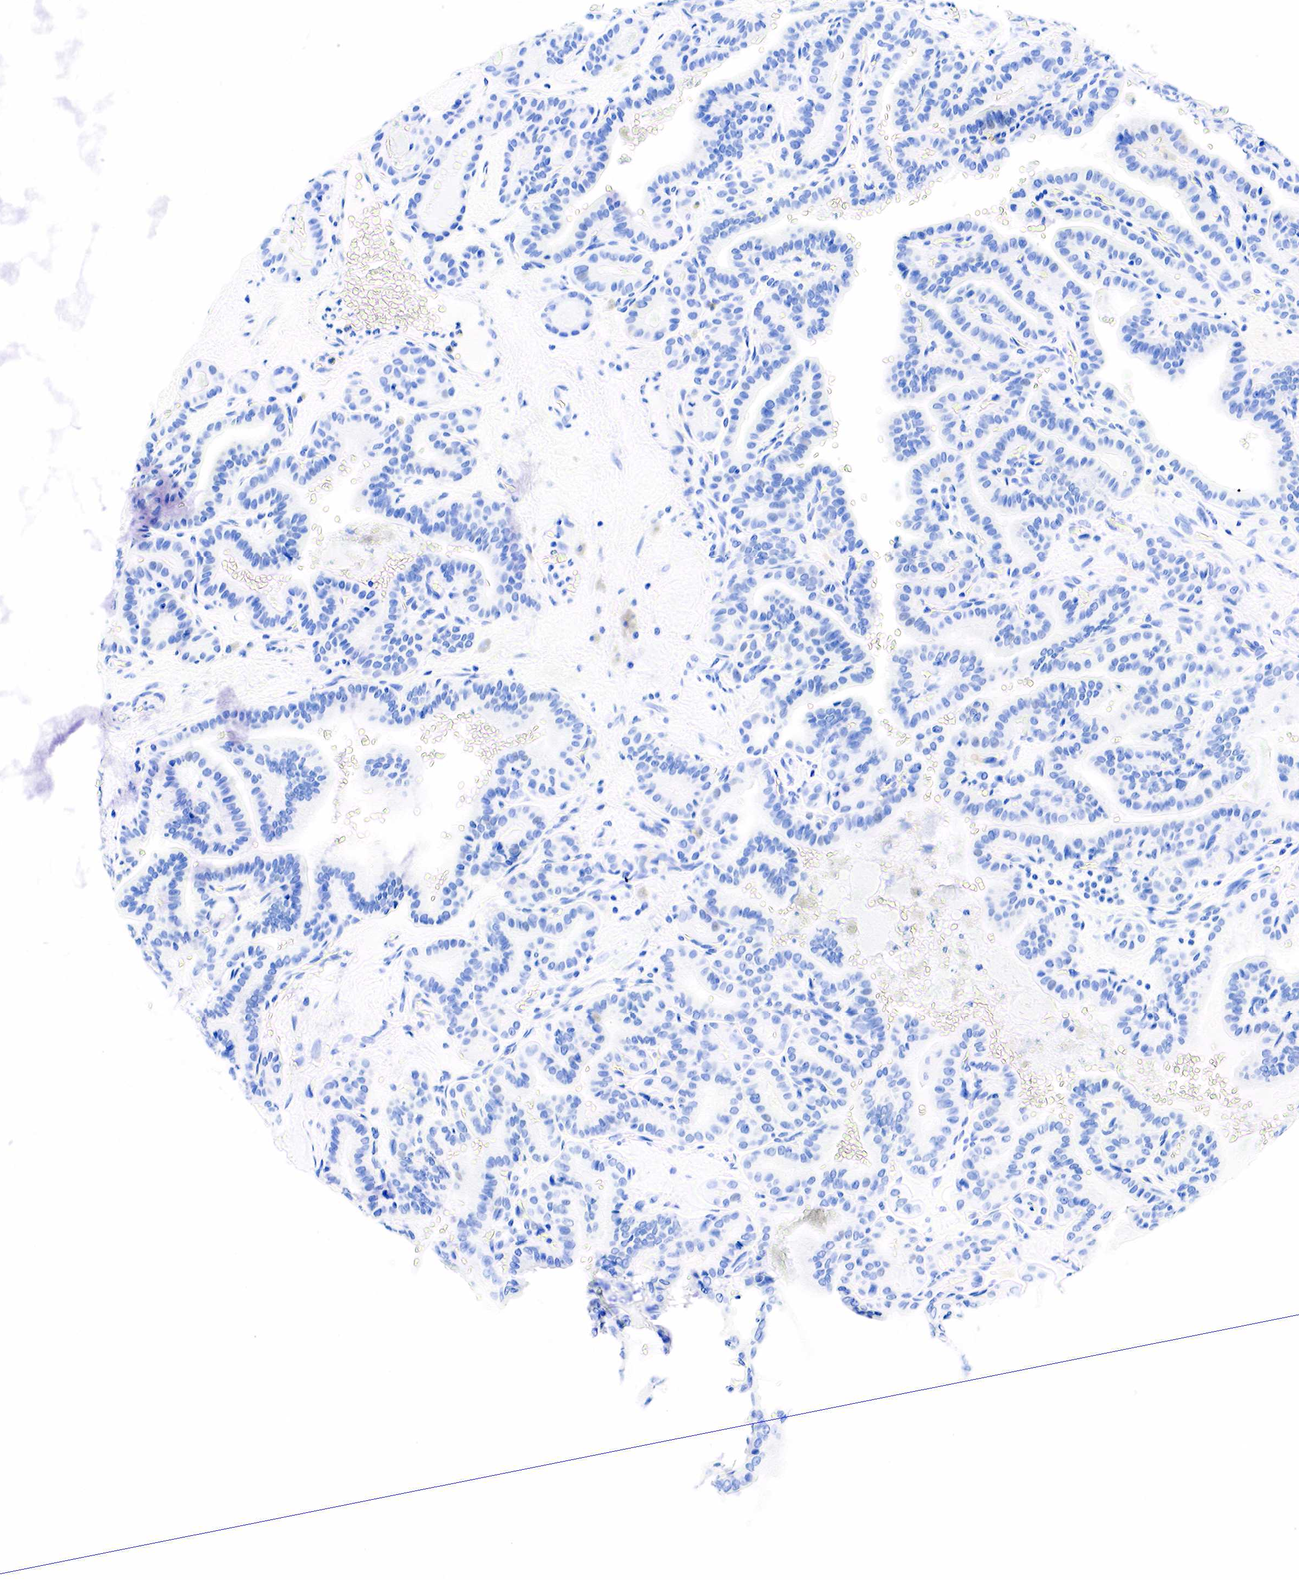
{"staining": {"intensity": "negative", "quantity": "none", "location": "none"}, "tissue": "thyroid cancer", "cell_type": "Tumor cells", "image_type": "cancer", "snomed": [{"axis": "morphology", "description": "Papillary adenocarcinoma, NOS"}, {"axis": "topography", "description": "Thyroid gland"}], "caption": "Immunohistochemical staining of human thyroid papillary adenocarcinoma demonstrates no significant positivity in tumor cells.", "gene": "ESR1", "patient": {"sex": "male", "age": 87}}